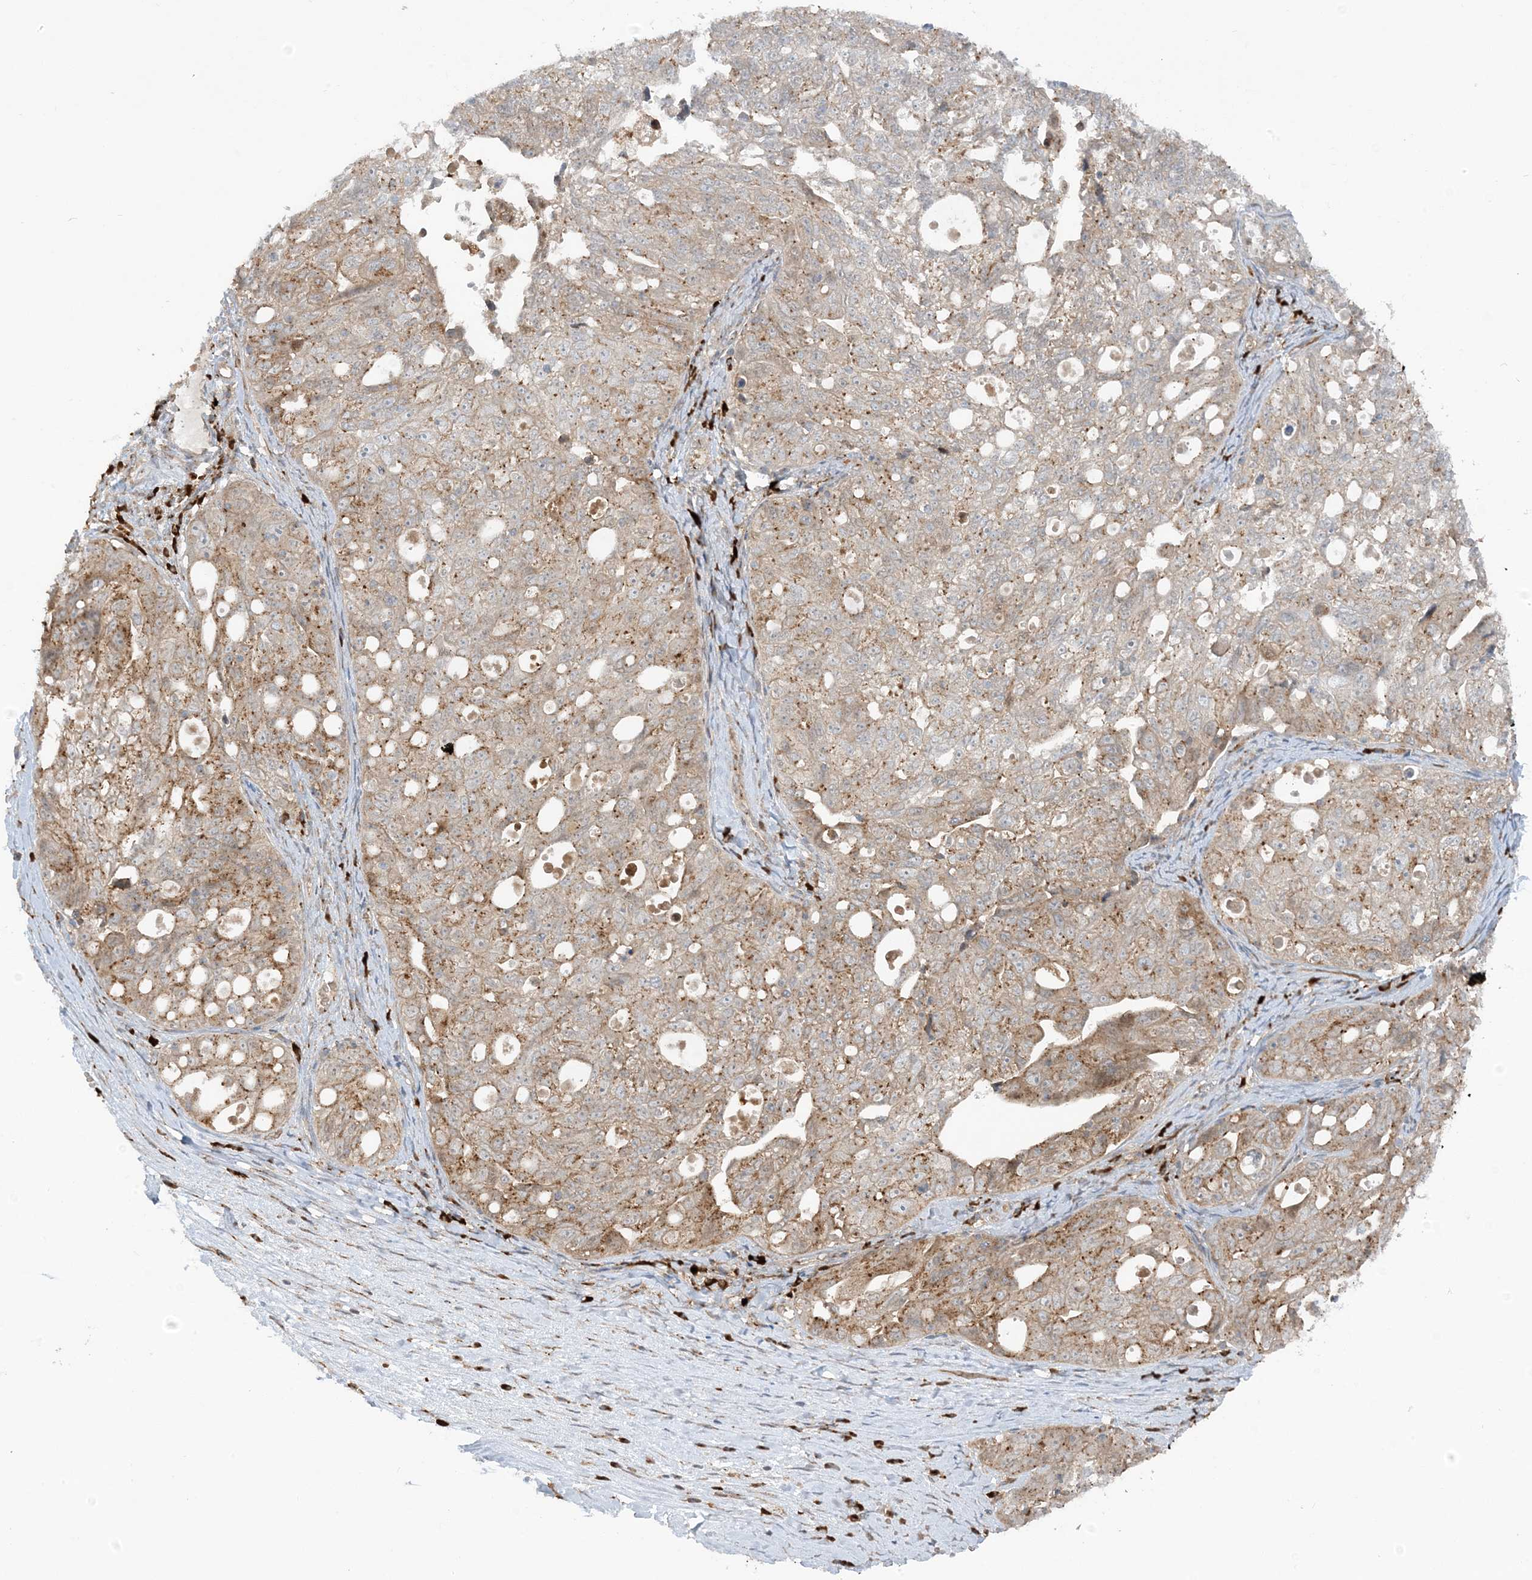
{"staining": {"intensity": "moderate", "quantity": ">75%", "location": "cytoplasmic/membranous"}, "tissue": "ovarian cancer", "cell_type": "Tumor cells", "image_type": "cancer", "snomed": [{"axis": "morphology", "description": "Carcinoma, NOS"}, {"axis": "morphology", "description": "Cystadenocarcinoma, serous, NOS"}, {"axis": "topography", "description": "Ovary"}], "caption": "Tumor cells reveal medium levels of moderate cytoplasmic/membranous positivity in approximately >75% of cells in human ovarian carcinoma.", "gene": "RPP40", "patient": {"sex": "female", "age": 69}}